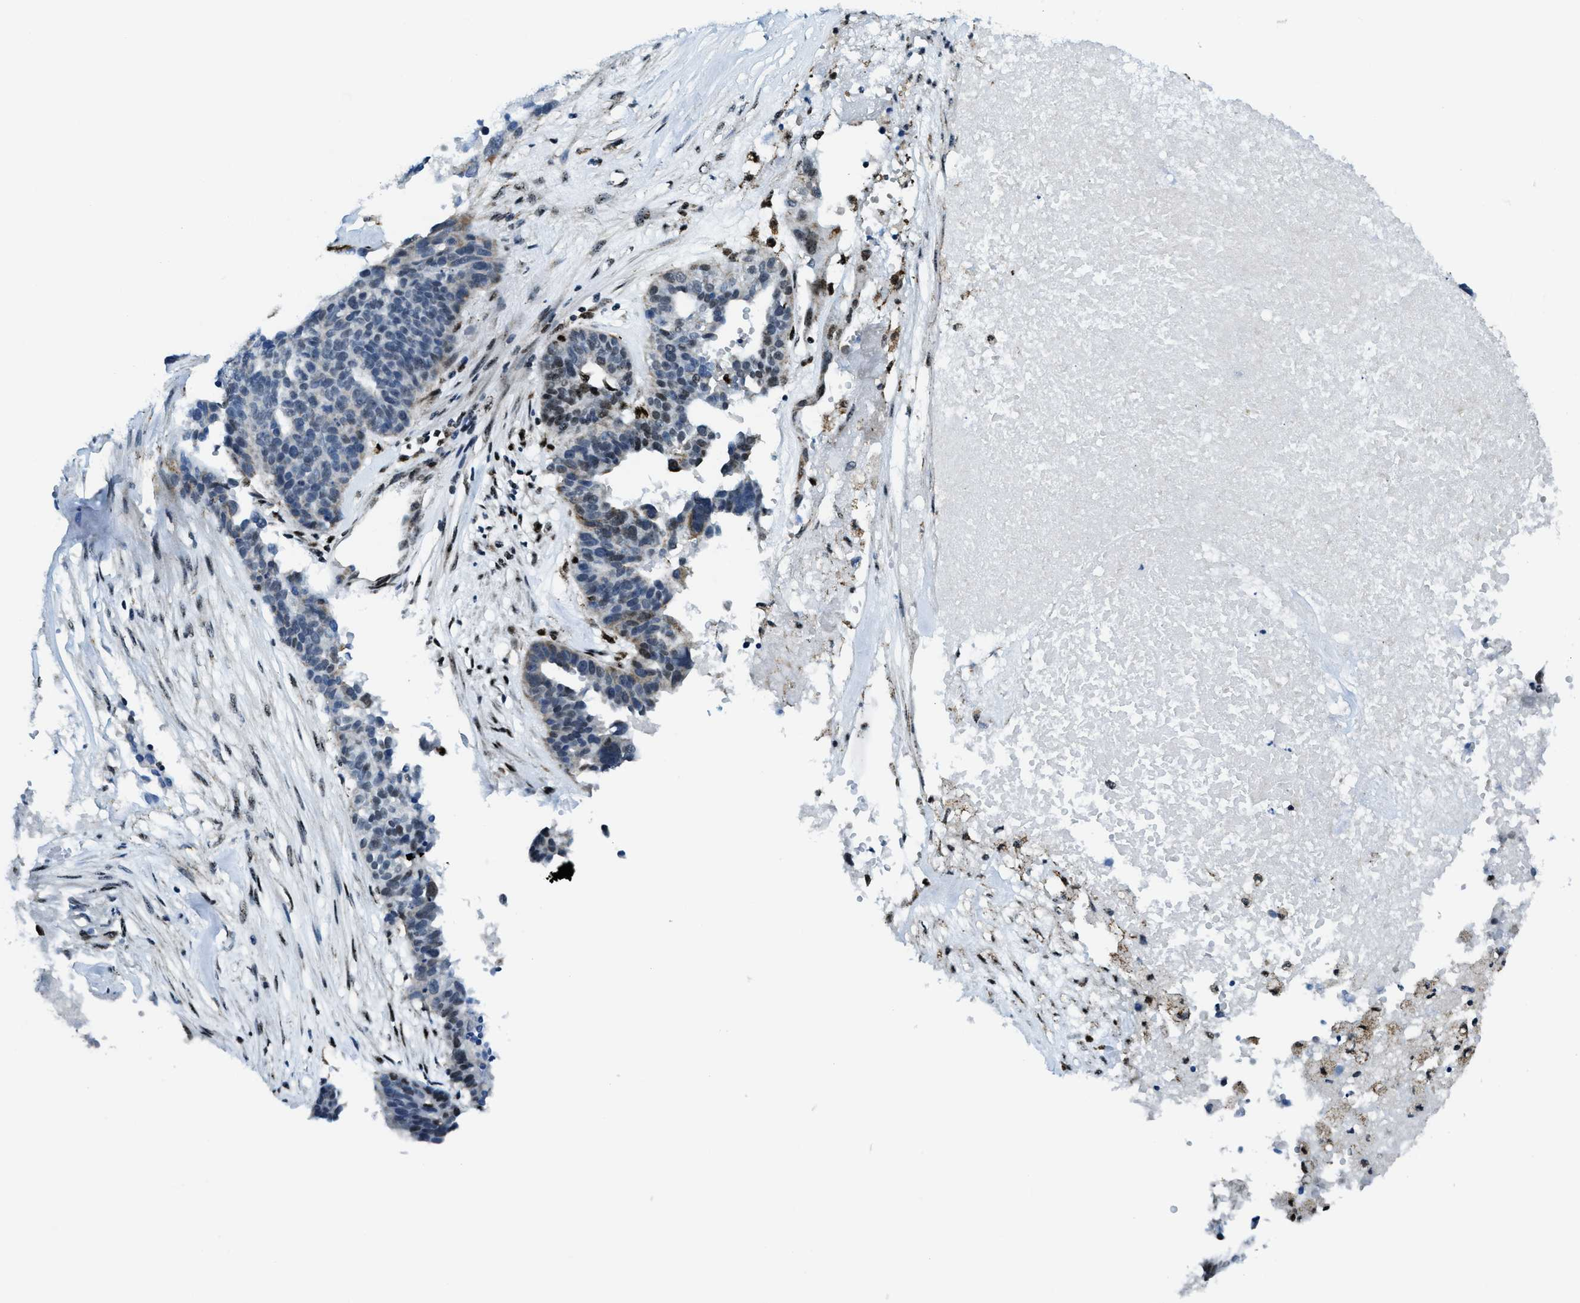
{"staining": {"intensity": "moderate", "quantity": "<25%", "location": "nuclear"}, "tissue": "ovarian cancer", "cell_type": "Tumor cells", "image_type": "cancer", "snomed": [{"axis": "morphology", "description": "Cystadenocarcinoma, serous, NOS"}, {"axis": "topography", "description": "Ovary"}], "caption": "Tumor cells reveal low levels of moderate nuclear positivity in approximately <25% of cells in human ovarian cancer (serous cystadenocarcinoma).", "gene": "SP100", "patient": {"sex": "female", "age": 59}}